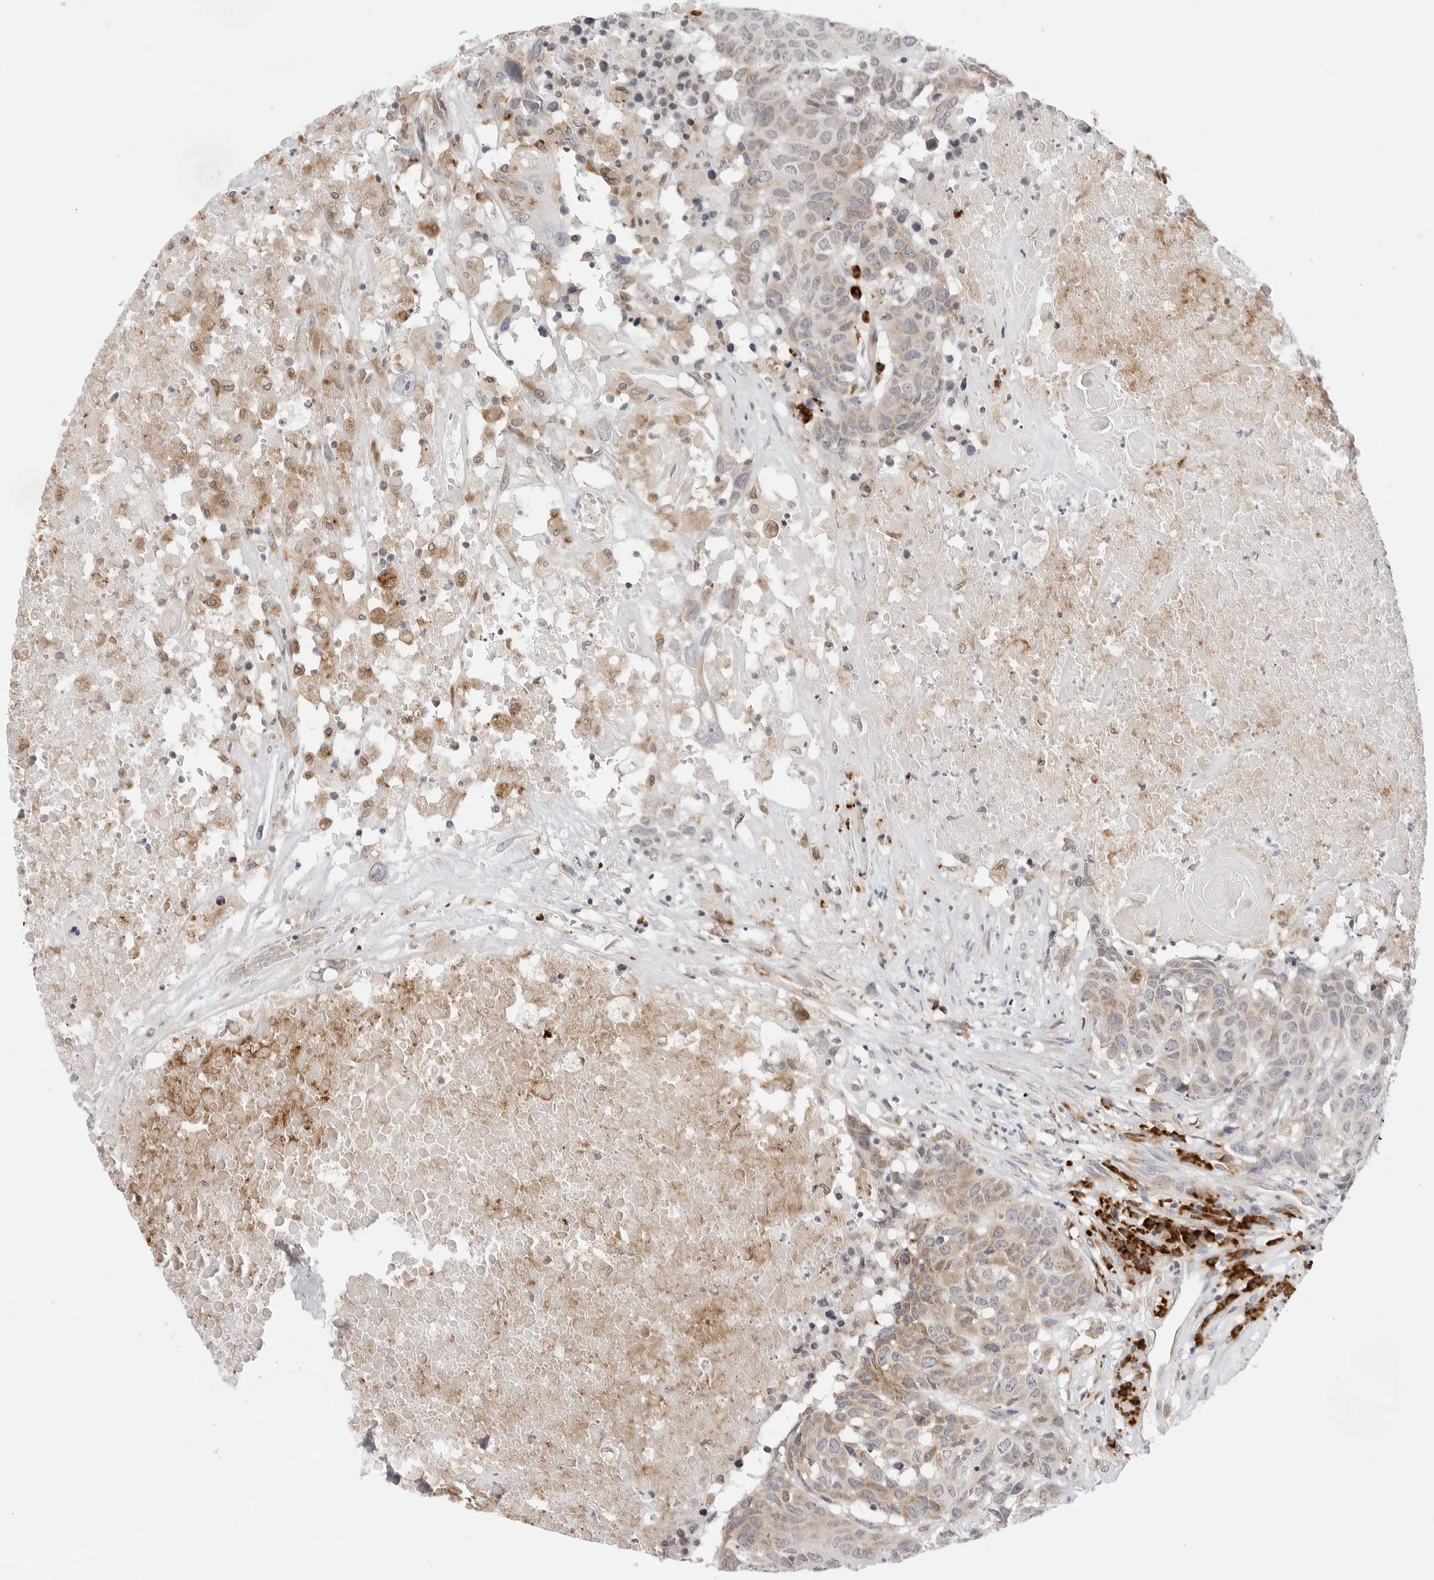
{"staining": {"intensity": "weak", "quantity": "25%-75%", "location": "cytoplasmic/membranous"}, "tissue": "head and neck cancer", "cell_type": "Tumor cells", "image_type": "cancer", "snomed": [{"axis": "morphology", "description": "Squamous cell carcinoma, NOS"}, {"axis": "topography", "description": "Head-Neck"}], "caption": "Head and neck cancer was stained to show a protein in brown. There is low levels of weak cytoplasmic/membranous staining in about 25%-75% of tumor cells. (DAB (3,3'-diaminobenzidine) IHC, brown staining for protein, blue staining for nuclei).", "gene": "RPN1", "patient": {"sex": "male", "age": 66}}